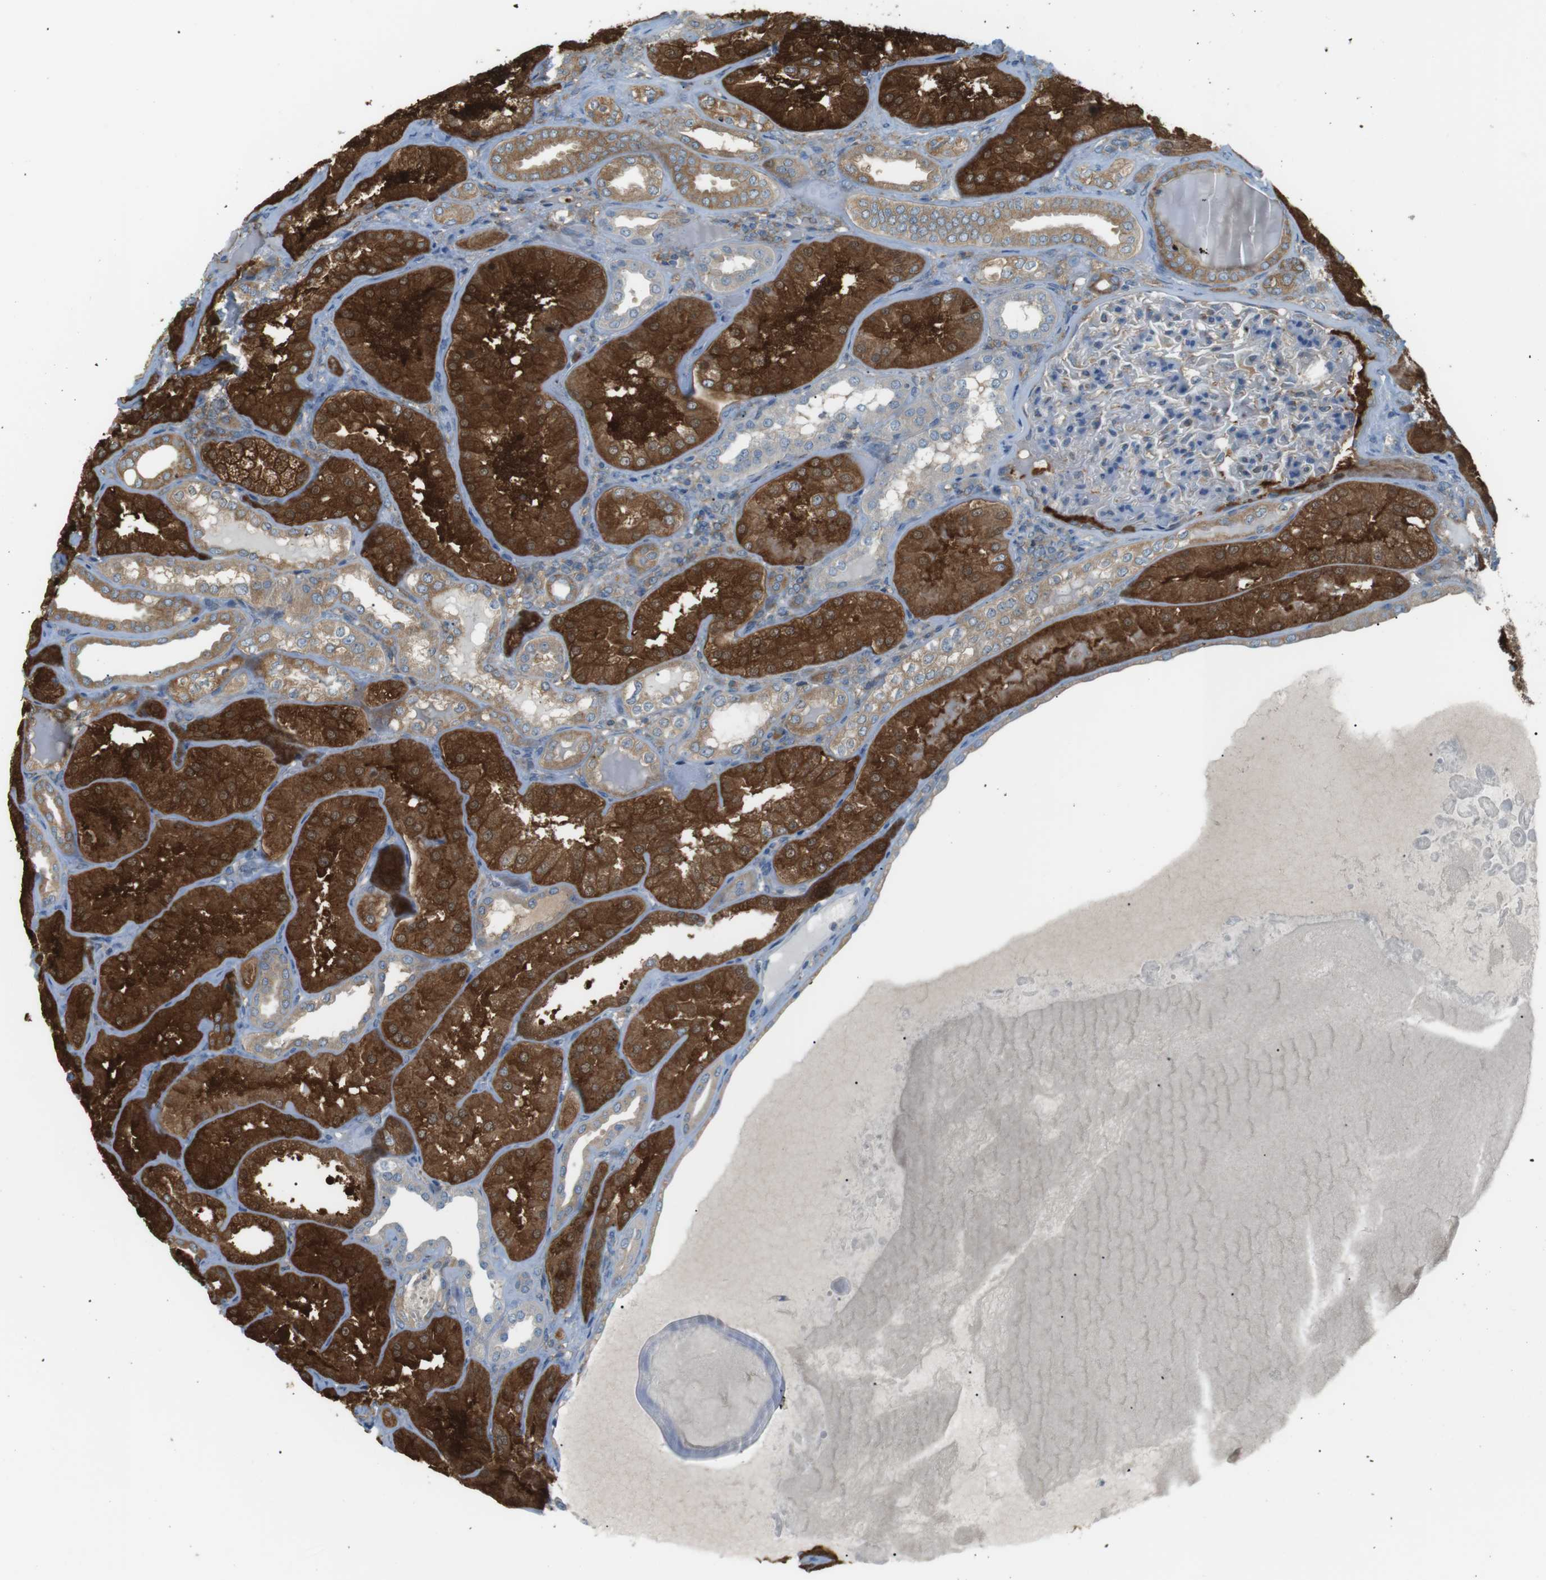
{"staining": {"intensity": "moderate", "quantity": "<25%", "location": "cytoplasmic/membranous"}, "tissue": "kidney", "cell_type": "Cells in glomeruli", "image_type": "normal", "snomed": [{"axis": "morphology", "description": "Normal tissue, NOS"}, {"axis": "topography", "description": "Kidney"}], "caption": "This photomicrograph shows immunohistochemistry staining of unremarkable kidney, with low moderate cytoplasmic/membranous expression in approximately <25% of cells in glomeruli.", "gene": "PEPD", "patient": {"sex": "female", "age": 56}}